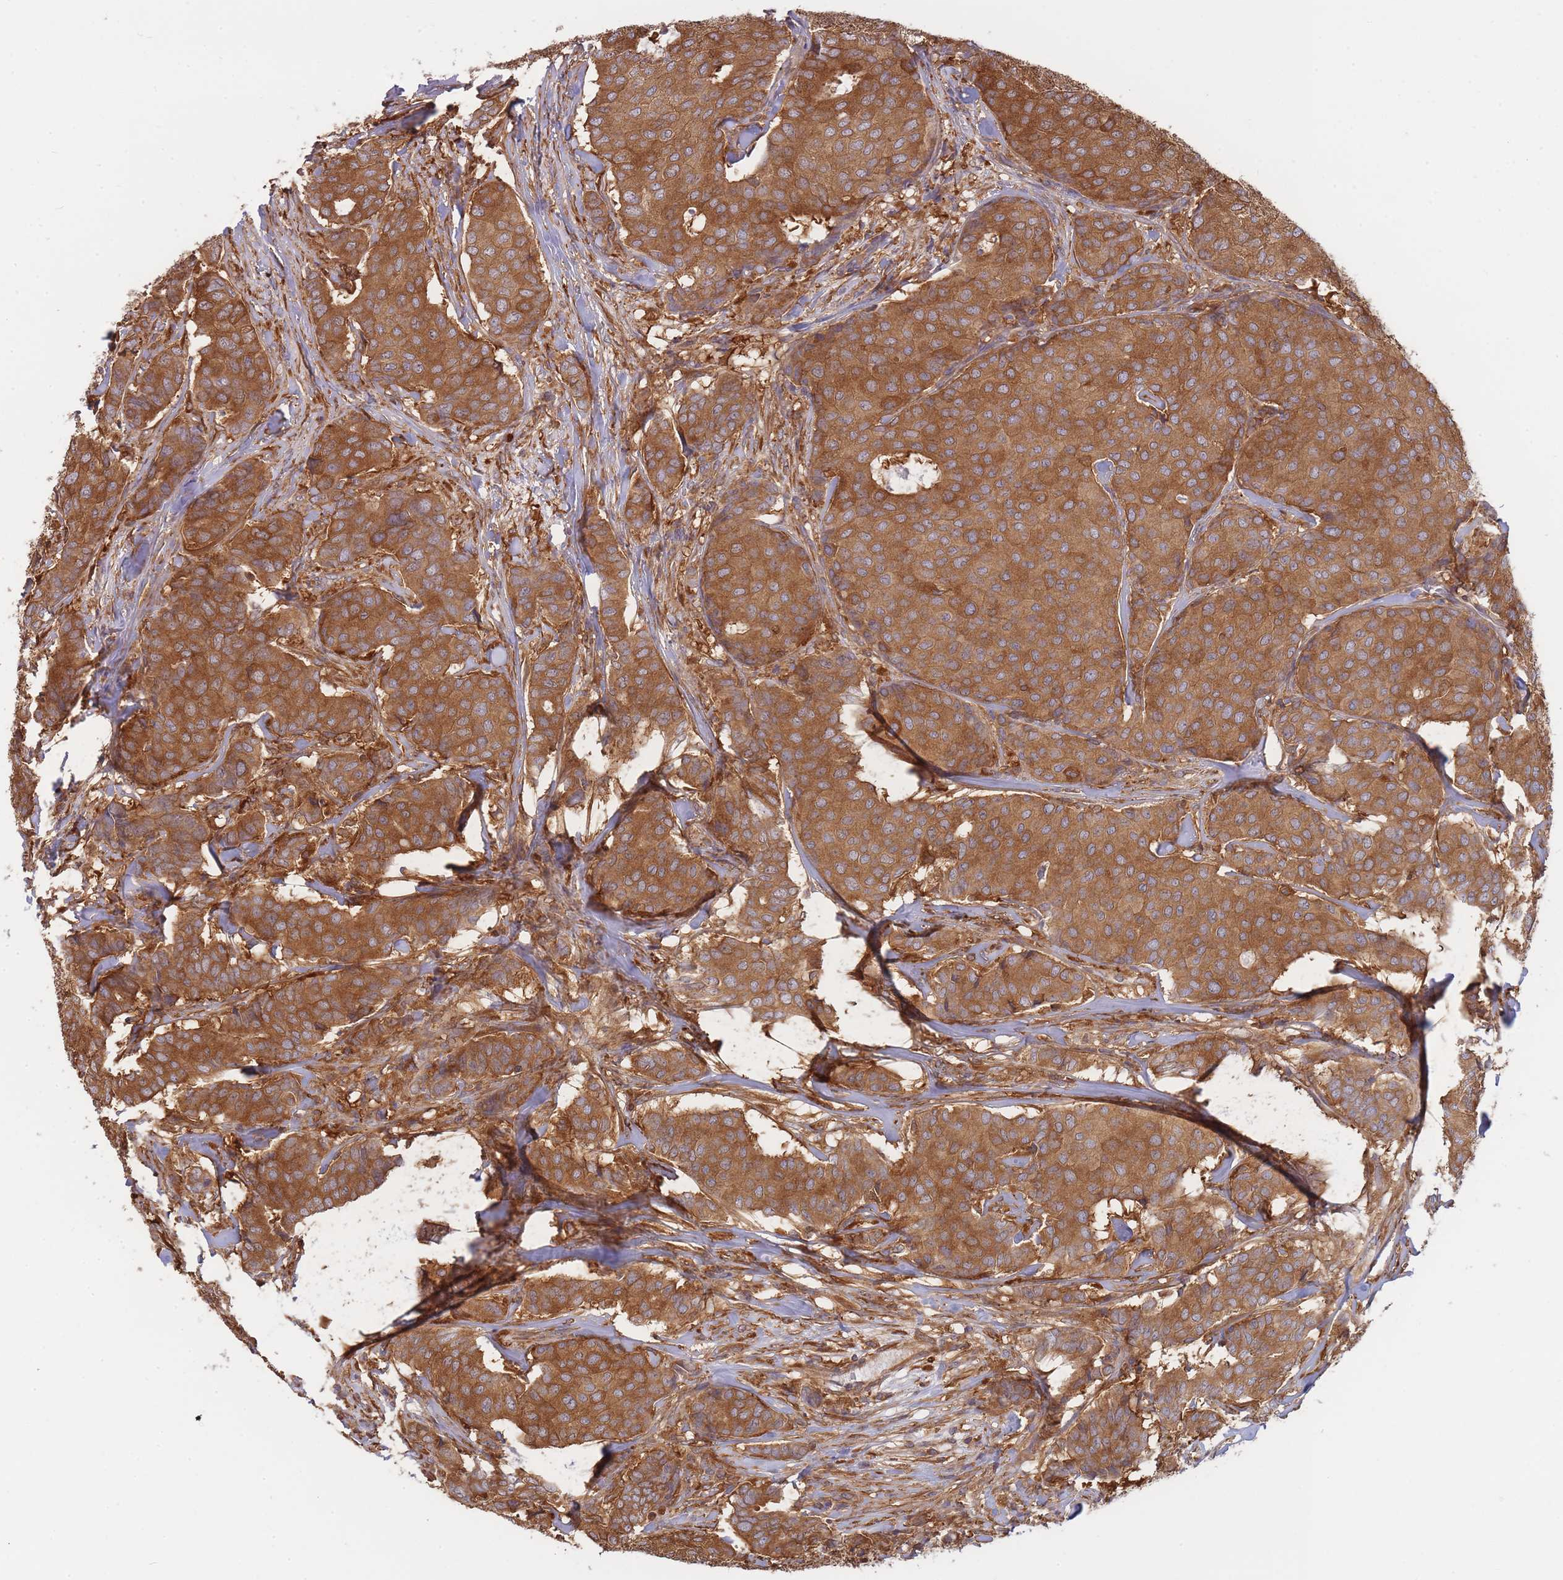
{"staining": {"intensity": "moderate", "quantity": ">75%", "location": "cytoplasmic/membranous"}, "tissue": "breast cancer", "cell_type": "Tumor cells", "image_type": "cancer", "snomed": [{"axis": "morphology", "description": "Duct carcinoma"}, {"axis": "topography", "description": "Breast"}], "caption": "Immunohistochemical staining of breast cancer (invasive ductal carcinoma) shows medium levels of moderate cytoplasmic/membranous staining in about >75% of tumor cells.", "gene": "SLC4A9", "patient": {"sex": "female", "age": 75}}